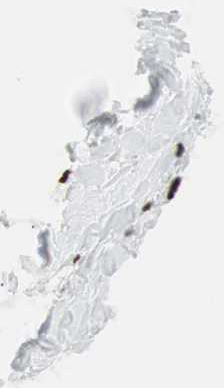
{"staining": {"intensity": "strong", "quantity": ">75%", "location": "nuclear"}, "tissue": "adipose tissue", "cell_type": "Adipocytes", "image_type": "normal", "snomed": [{"axis": "morphology", "description": "Normal tissue, NOS"}, {"axis": "topography", "description": "Breast"}, {"axis": "topography", "description": "Adipose tissue"}], "caption": "This histopathology image demonstrates IHC staining of benign adipose tissue, with high strong nuclear staining in approximately >75% of adipocytes.", "gene": "PSME3", "patient": {"sex": "female", "age": 25}}